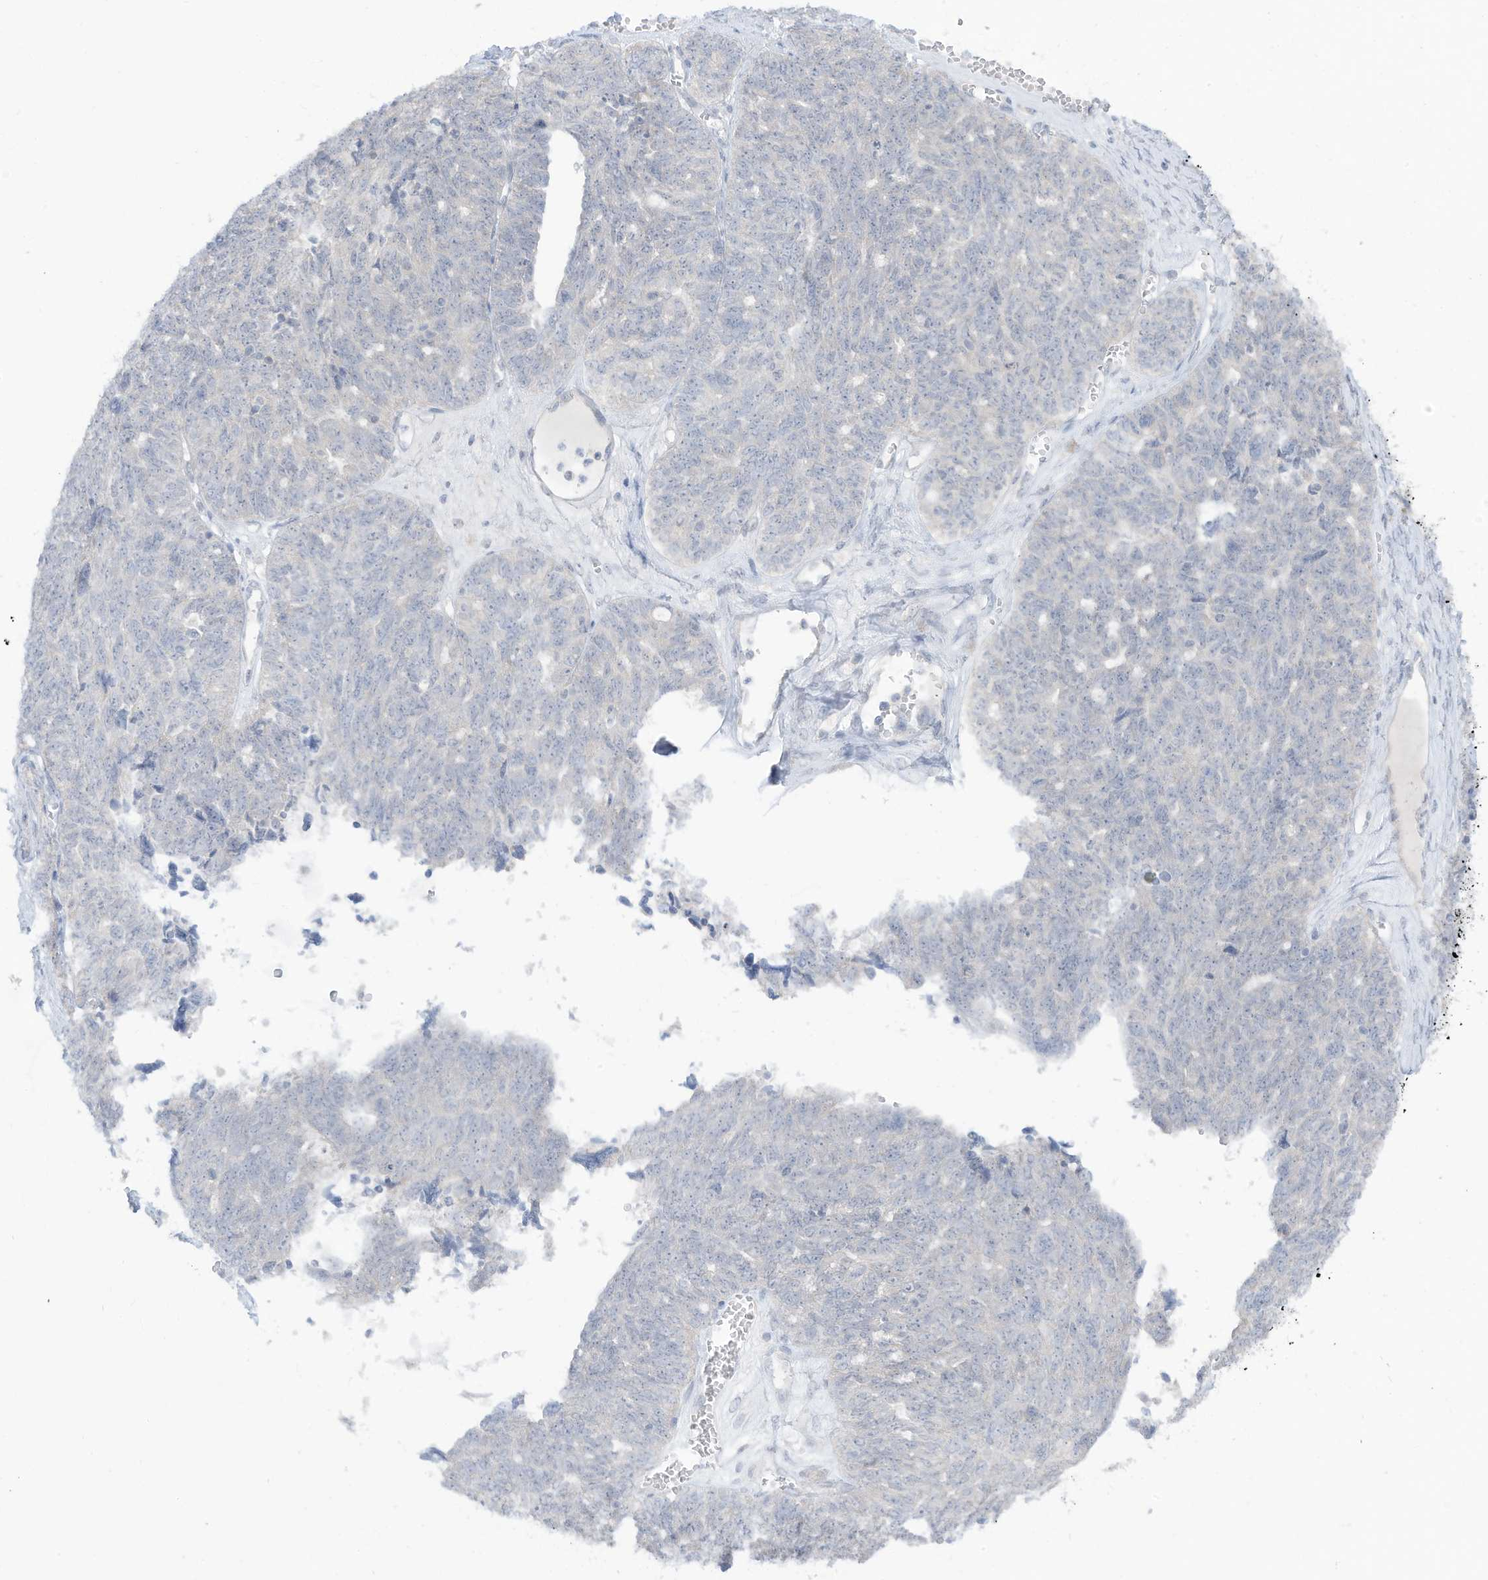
{"staining": {"intensity": "negative", "quantity": "none", "location": "none"}, "tissue": "ovarian cancer", "cell_type": "Tumor cells", "image_type": "cancer", "snomed": [{"axis": "morphology", "description": "Cystadenocarcinoma, serous, NOS"}, {"axis": "topography", "description": "Ovary"}], "caption": "This is an immunohistochemistry (IHC) histopathology image of human ovarian cancer (serous cystadenocarcinoma). There is no staining in tumor cells.", "gene": "OGT", "patient": {"sex": "female", "age": 79}}